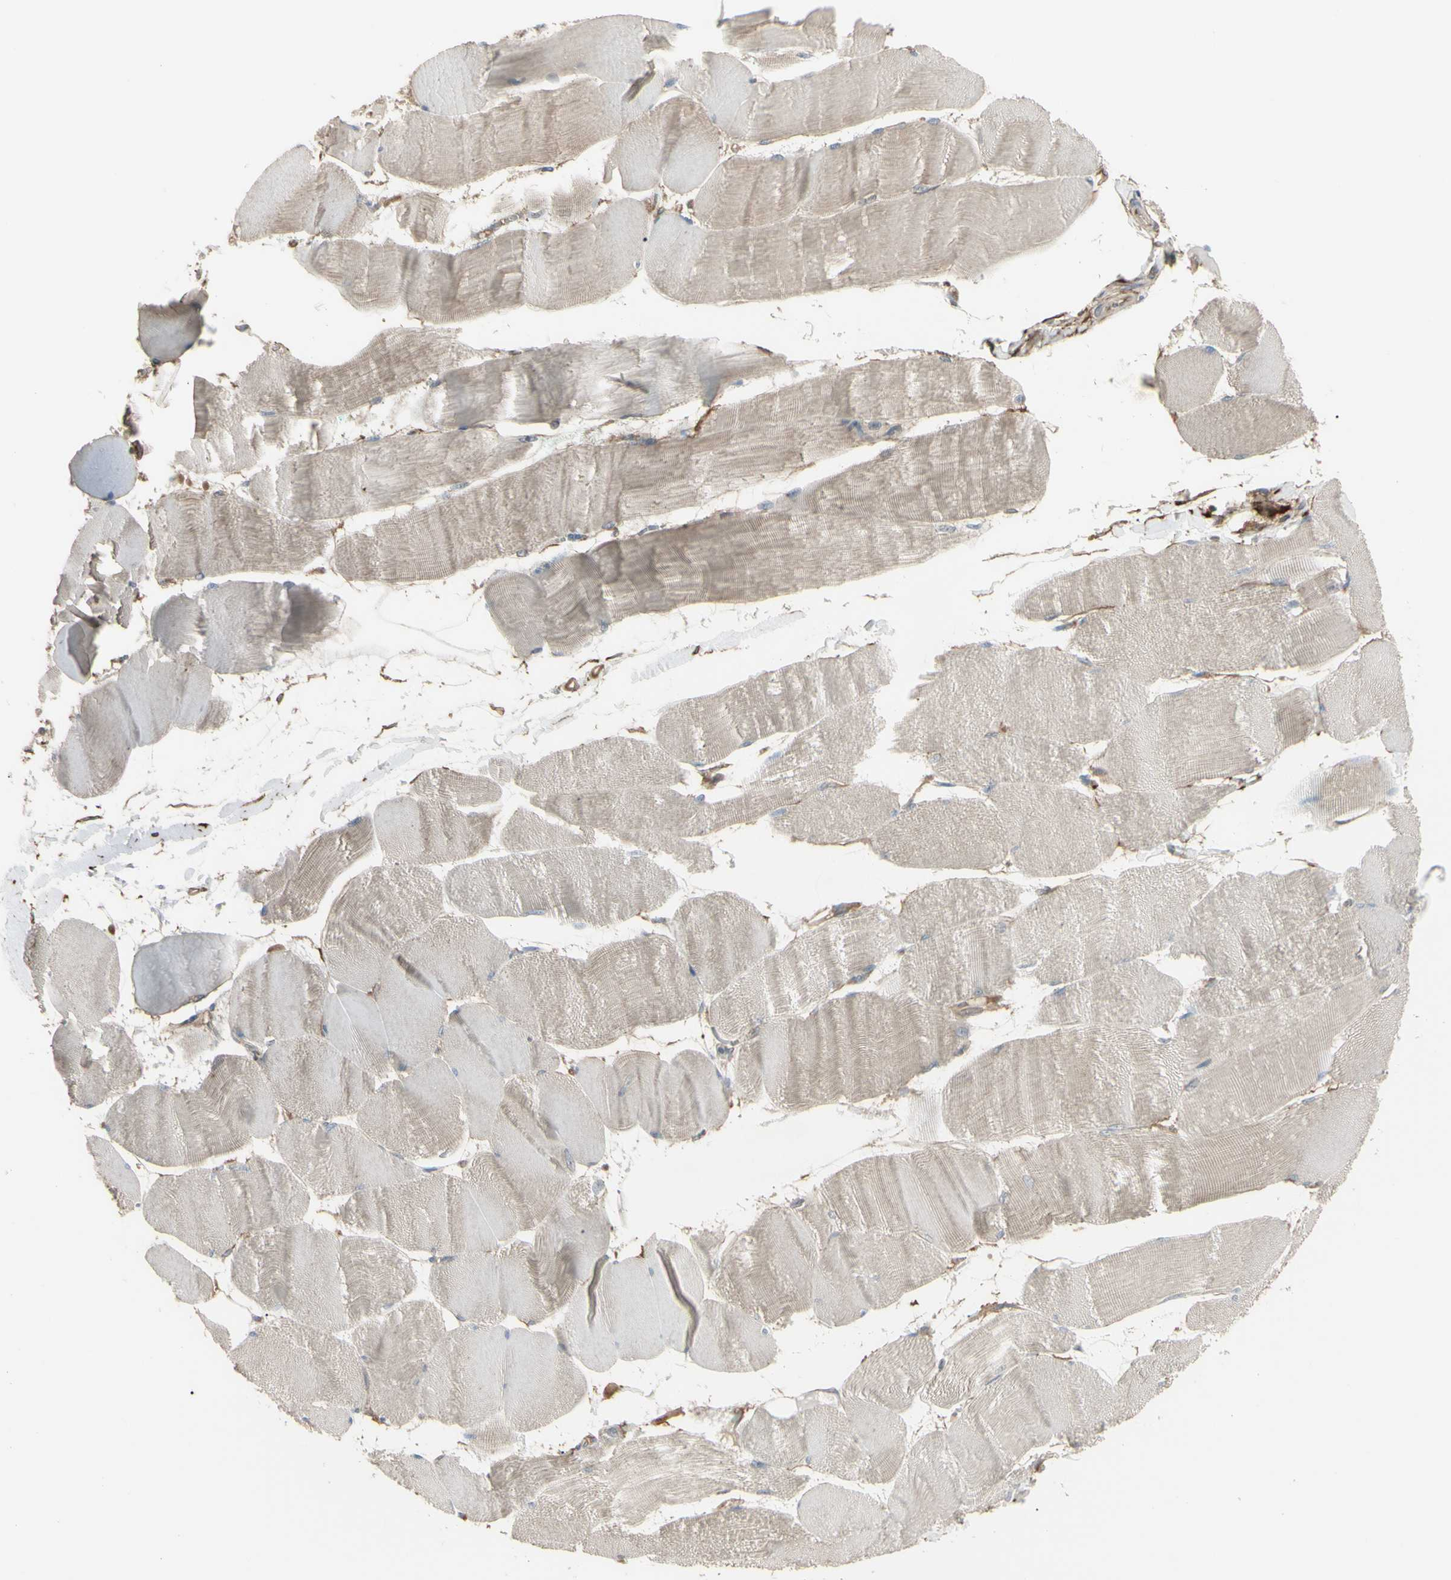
{"staining": {"intensity": "weak", "quantity": "<25%", "location": "cytoplasmic/membranous"}, "tissue": "skeletal muscle", "cell_type": "Myocytes", "image_type": "normal", "snomed": [{"axis": "morphology", "description": "Normal tissue, NOS"}, {"axis": "morphology", "description": "Squamous cell carcinoma, NOS"}, {"axis": "topography", "description": "Skeletal muscle"}], "caption": "The immunohistochemistry micrograph has no significant positivity in myocytes of skeletal muscle. (Stains: DAB immunohistochemistry with hematoxylin counter stain, Microscopy: brightfield microscopy at high magnification).", "gene": "CD276", "patient": {"sex": "male", "age": 51}}